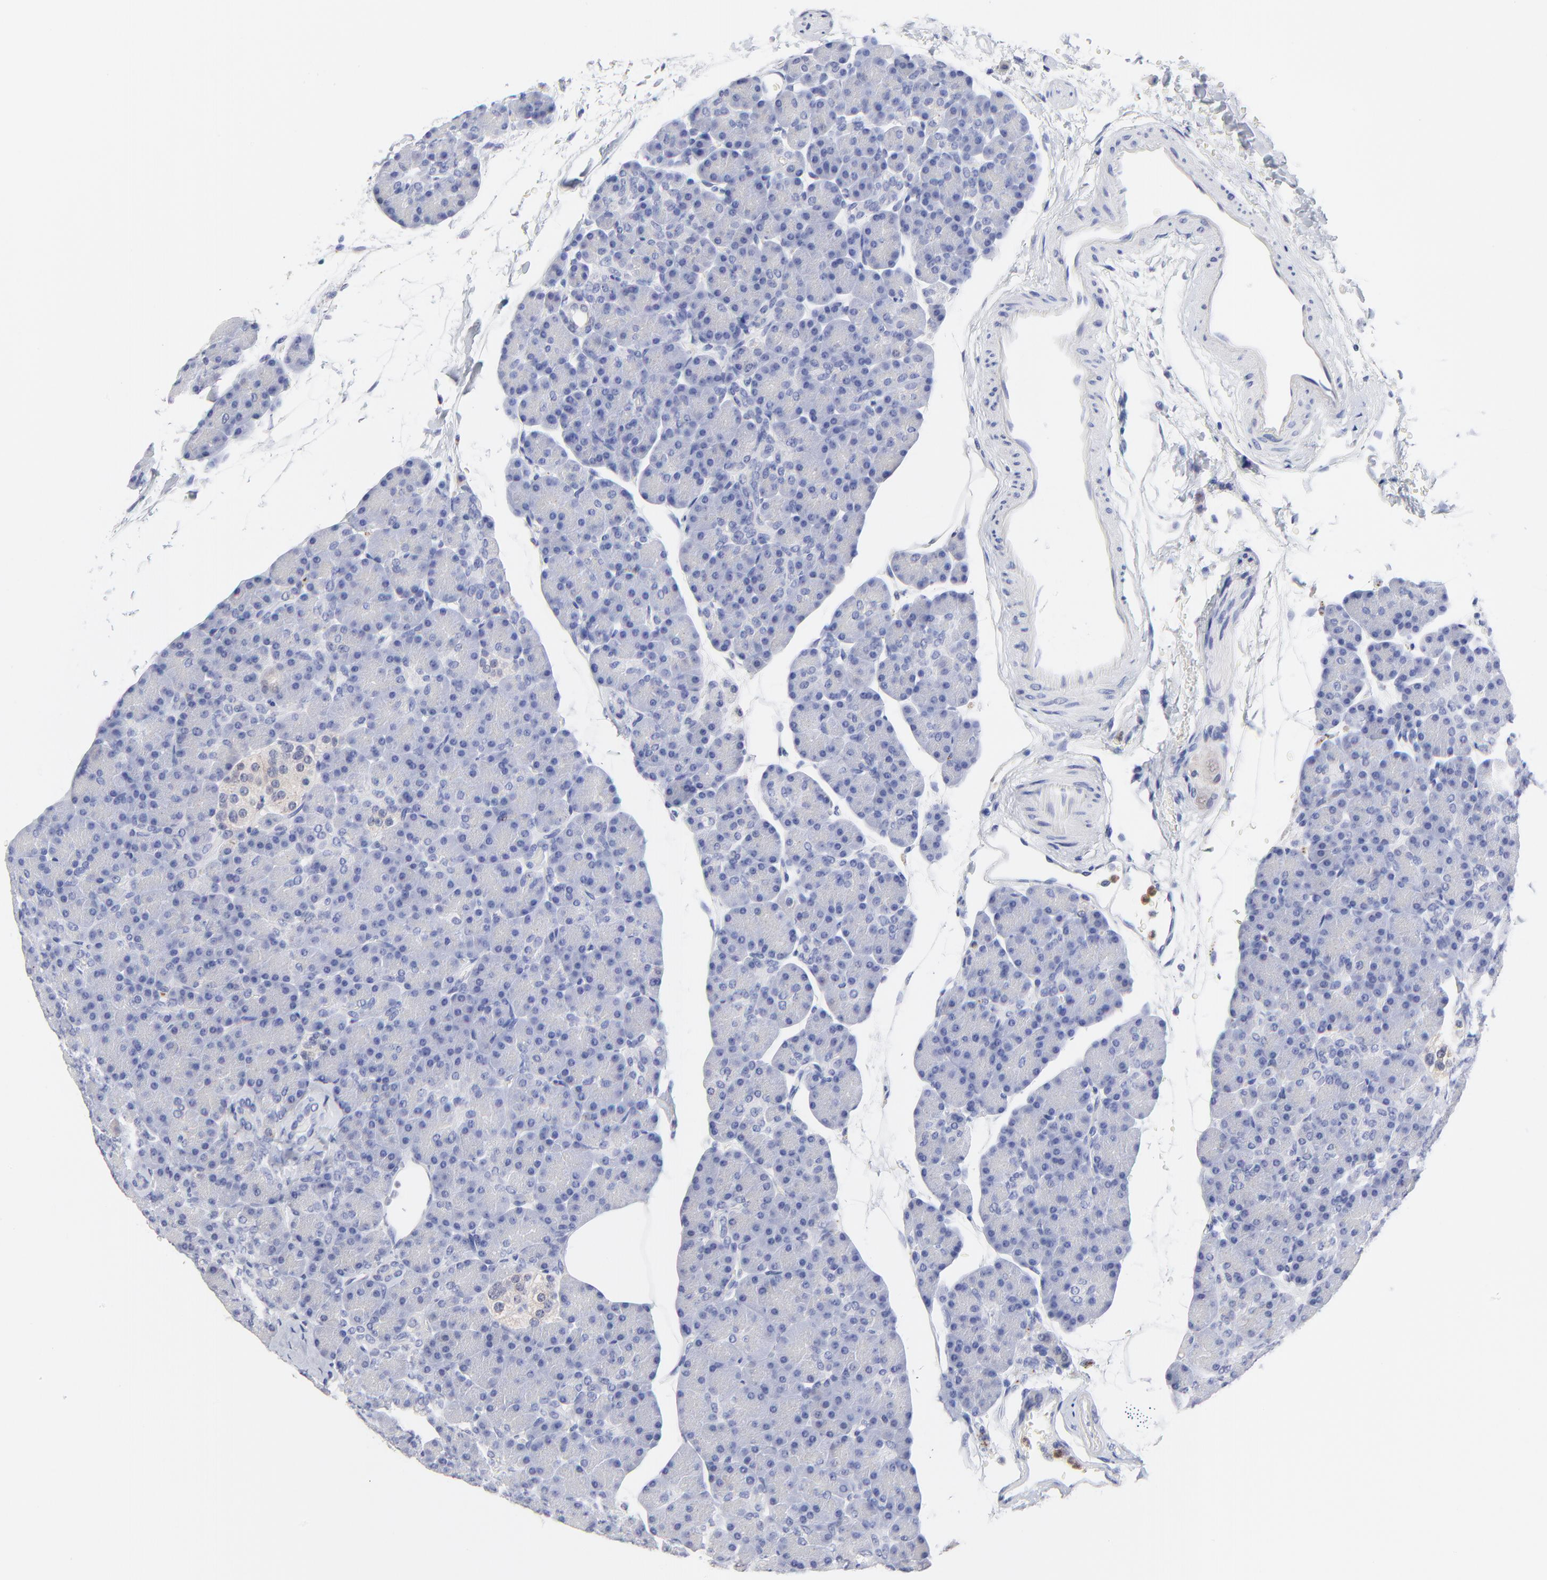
{"staining": {"intensity": "weak", "quantity": "25%-75%", "location": "cytoplasmic/membranous"}, "tissue": "pancreas", "cell_type": "Exocrine glandular cells", "image_type": "normal", "snomed": [{"axis": "morphology", "description": "Normal tissue, NOS"}, {"axis": "topography", "description": "Pancreas"}], "caption": "IHC (DAB (3,3'-diaminobenzidine)) staining of benign pancreas exhibits weak cytoplasmic/membranous protein staining in about 25%-75% of exocrine glandular cells. Nuclei are stained in blue.", "gene": "SMARCA1", "patient": {"sex": "female", "age": 43}}